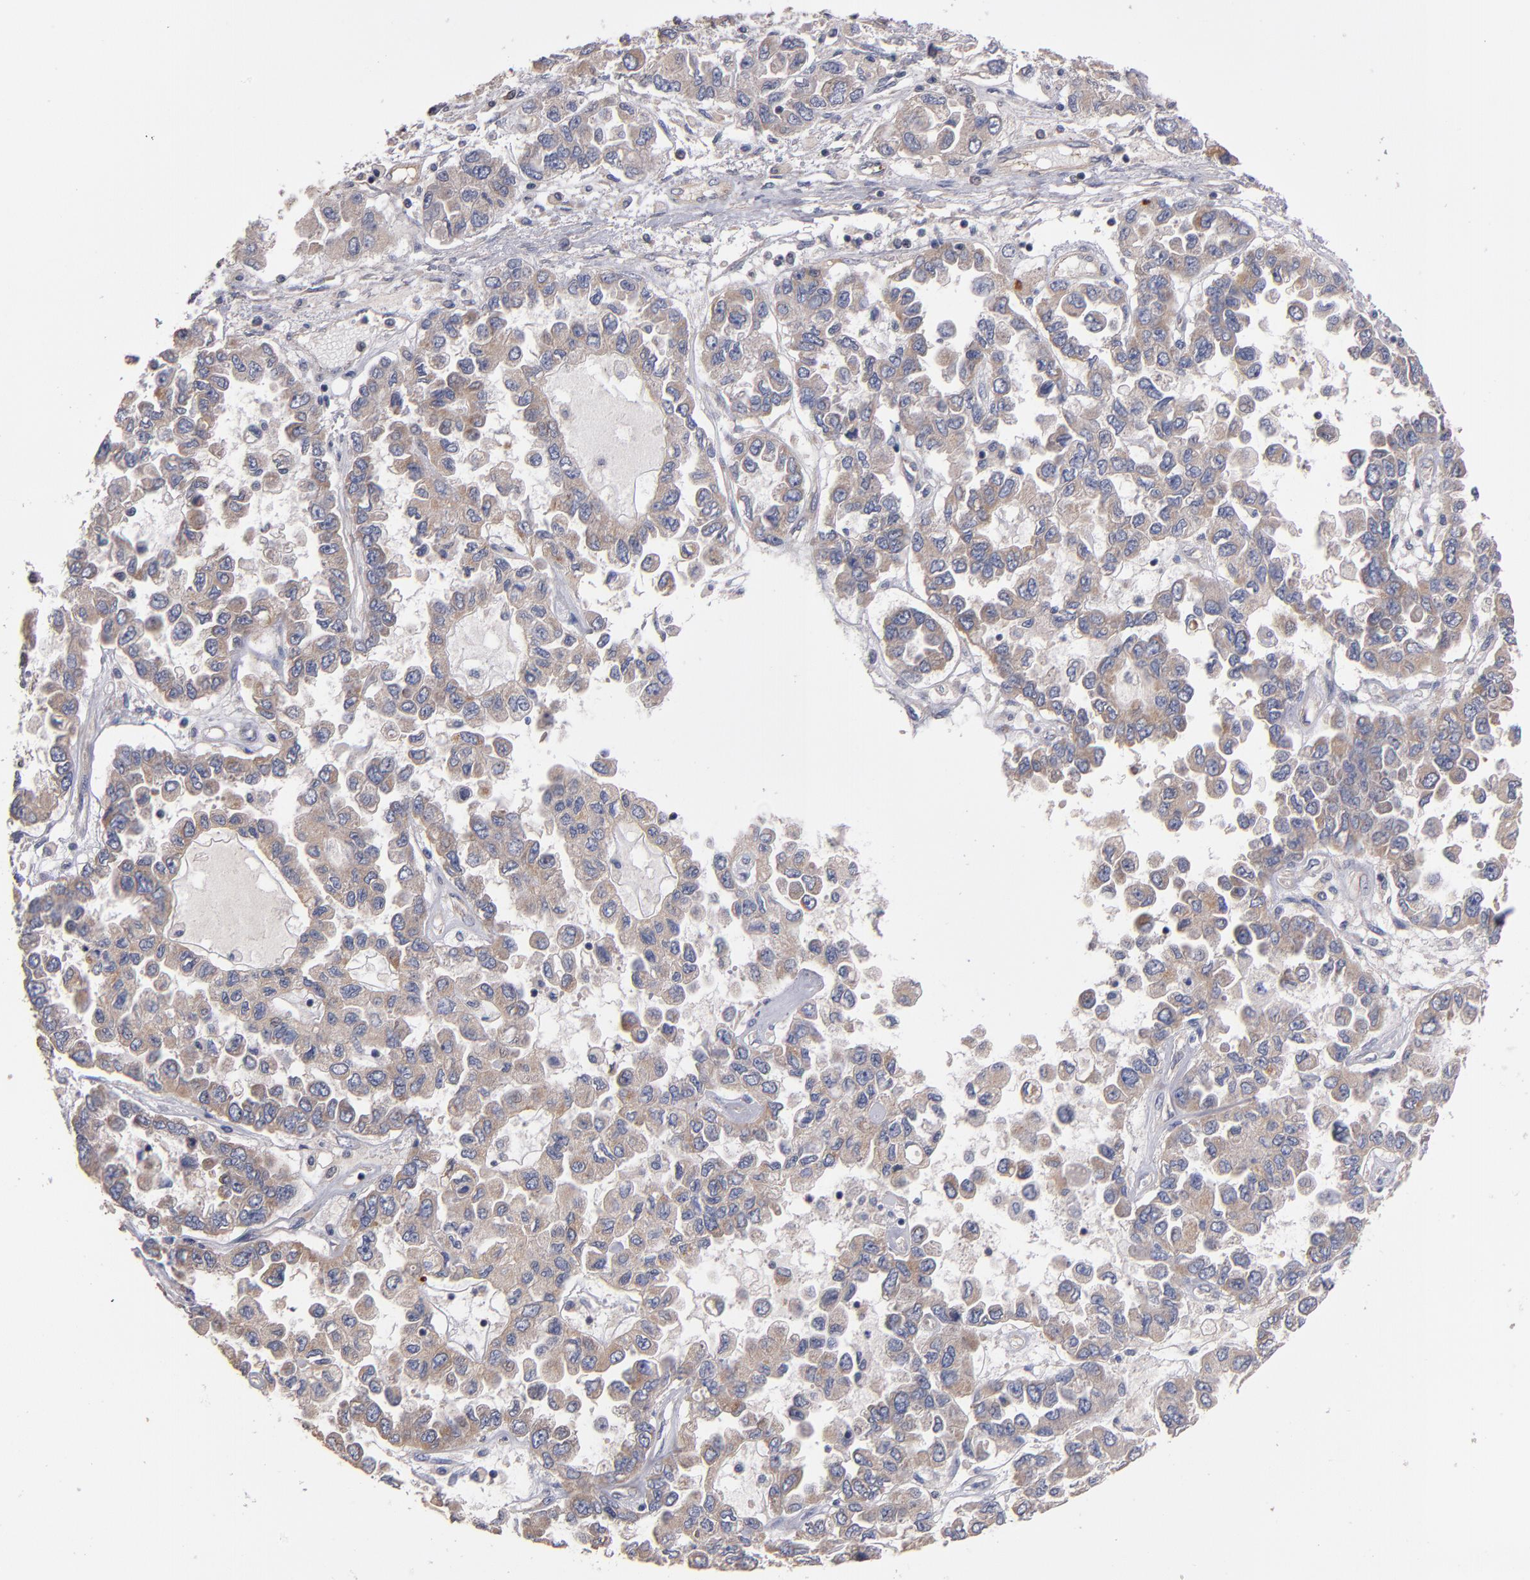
{"staining": {"intensity": "weak", "quantity": "25%-75%", "location": "cytoplasmic/membranous"}, "tissue": "ovarian cancer", "cell_type": "Tumor cells", "image_type": "cancer", "snomed": [{"axis": "morphology", "description": "Cystadenocarcinoma, serous, NOS"}, {"axis": "topography", "description": "Ovary"}], "caption": "Immunohistochemical staining of human serous cystadenocarcinoma (ovarian) displays low levels of weak cytoplasmic/membranous protein staining in about 25%-75% of tumor cells.", "gene": "DACT1", "patient": {"sex": "female", "age": 84}}